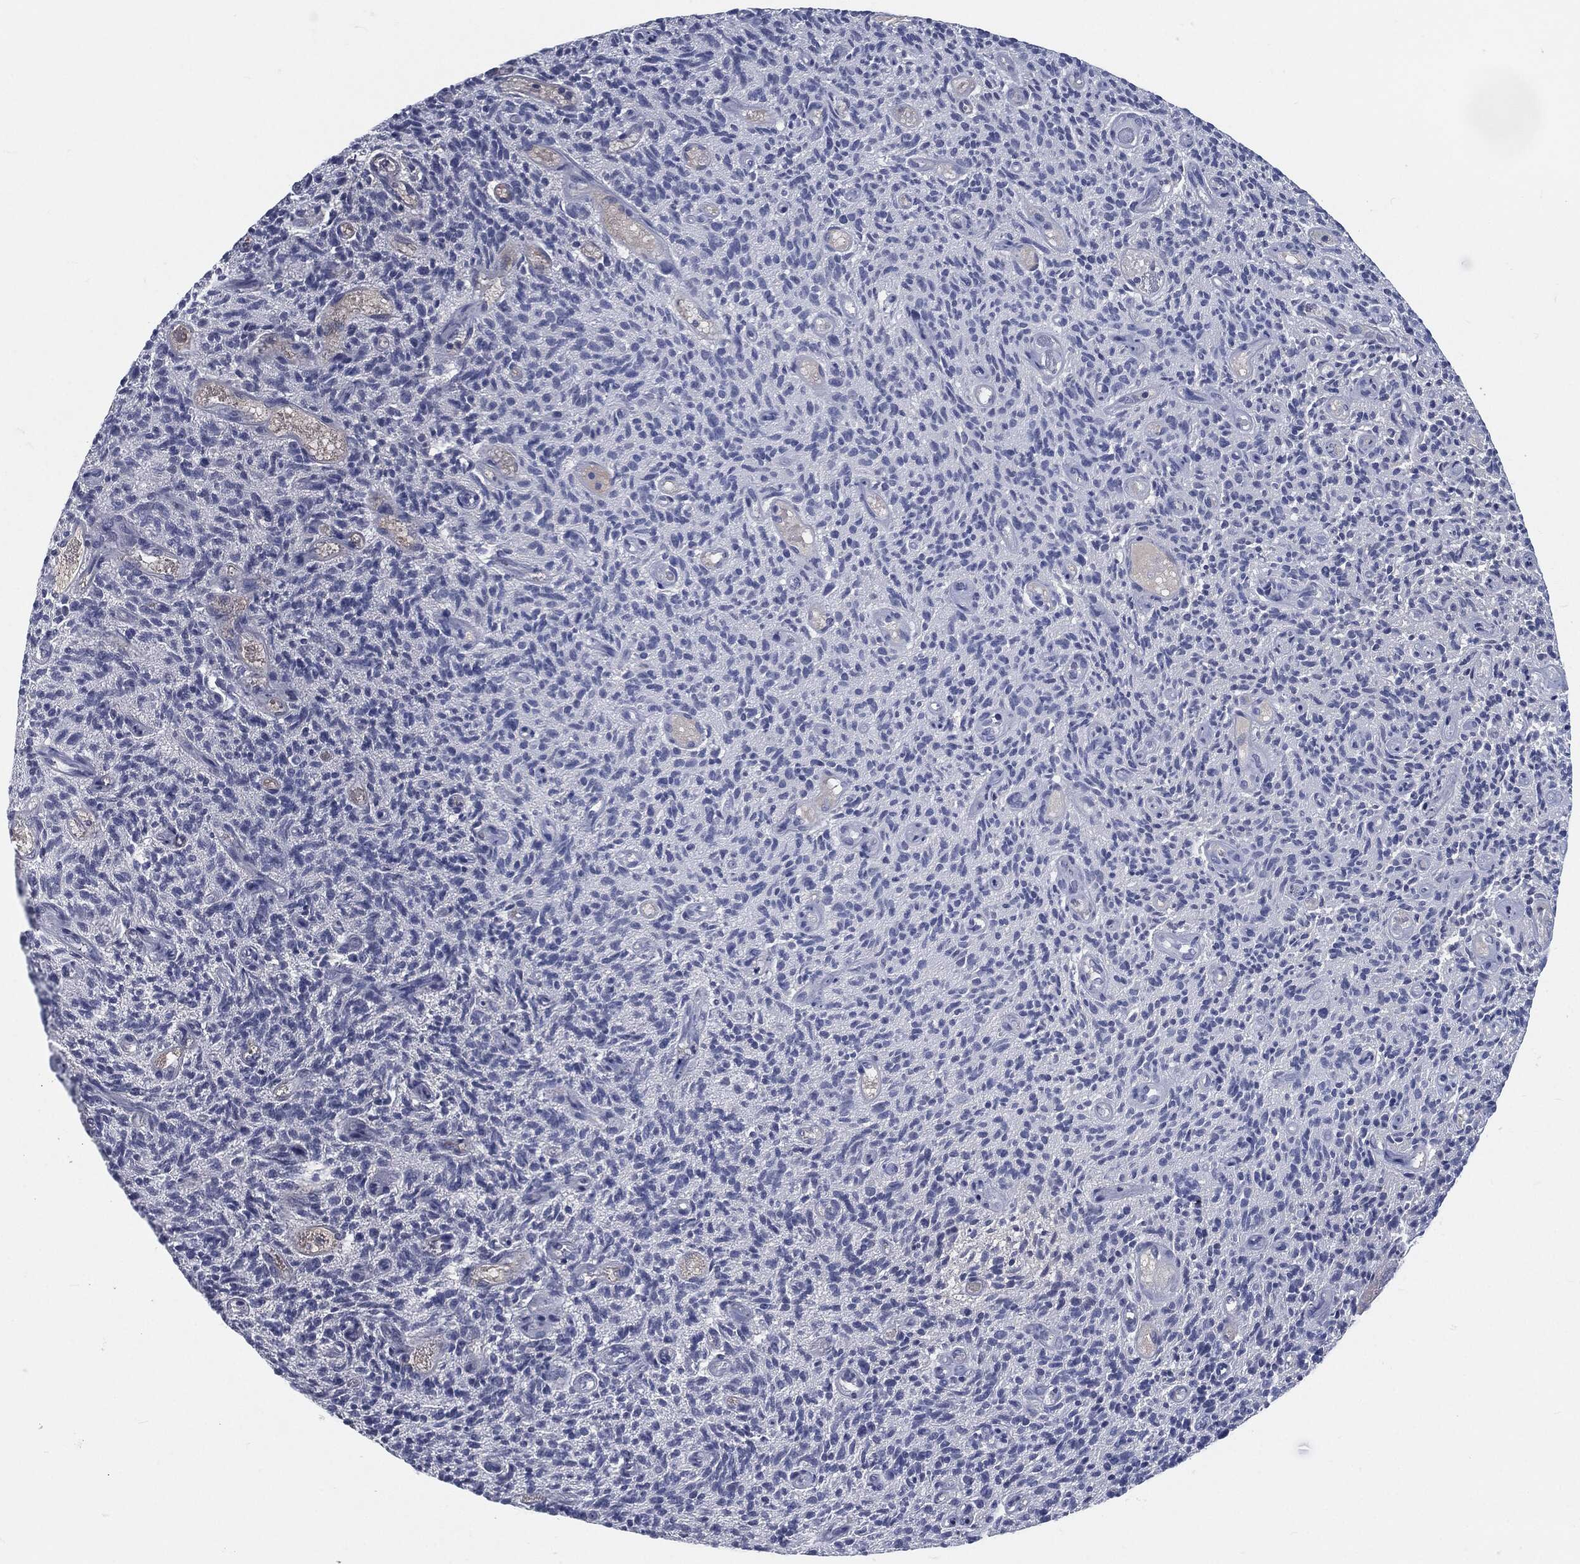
{"staining": {"intensity": "negative", "quantity": "none", "location": "none"}, "tissue": "glioma", "cell_type": "Tumor cells", "image_type": "cancer", "snomed": [{"axis": "morphology", "description": "Glioma, malignant, High grade"}, {"axis": "topography", "description": "Brain"}], "caption": "Immunohistochemistry (IHC) histopathology image of neoplastic tissue: glioma stained with DAB (3,3'-diaminobenzidine) exhibits no significant protein expression in tumor cells.", "gene": "MST1", "patient": {"sex": "male", "age": 64}}